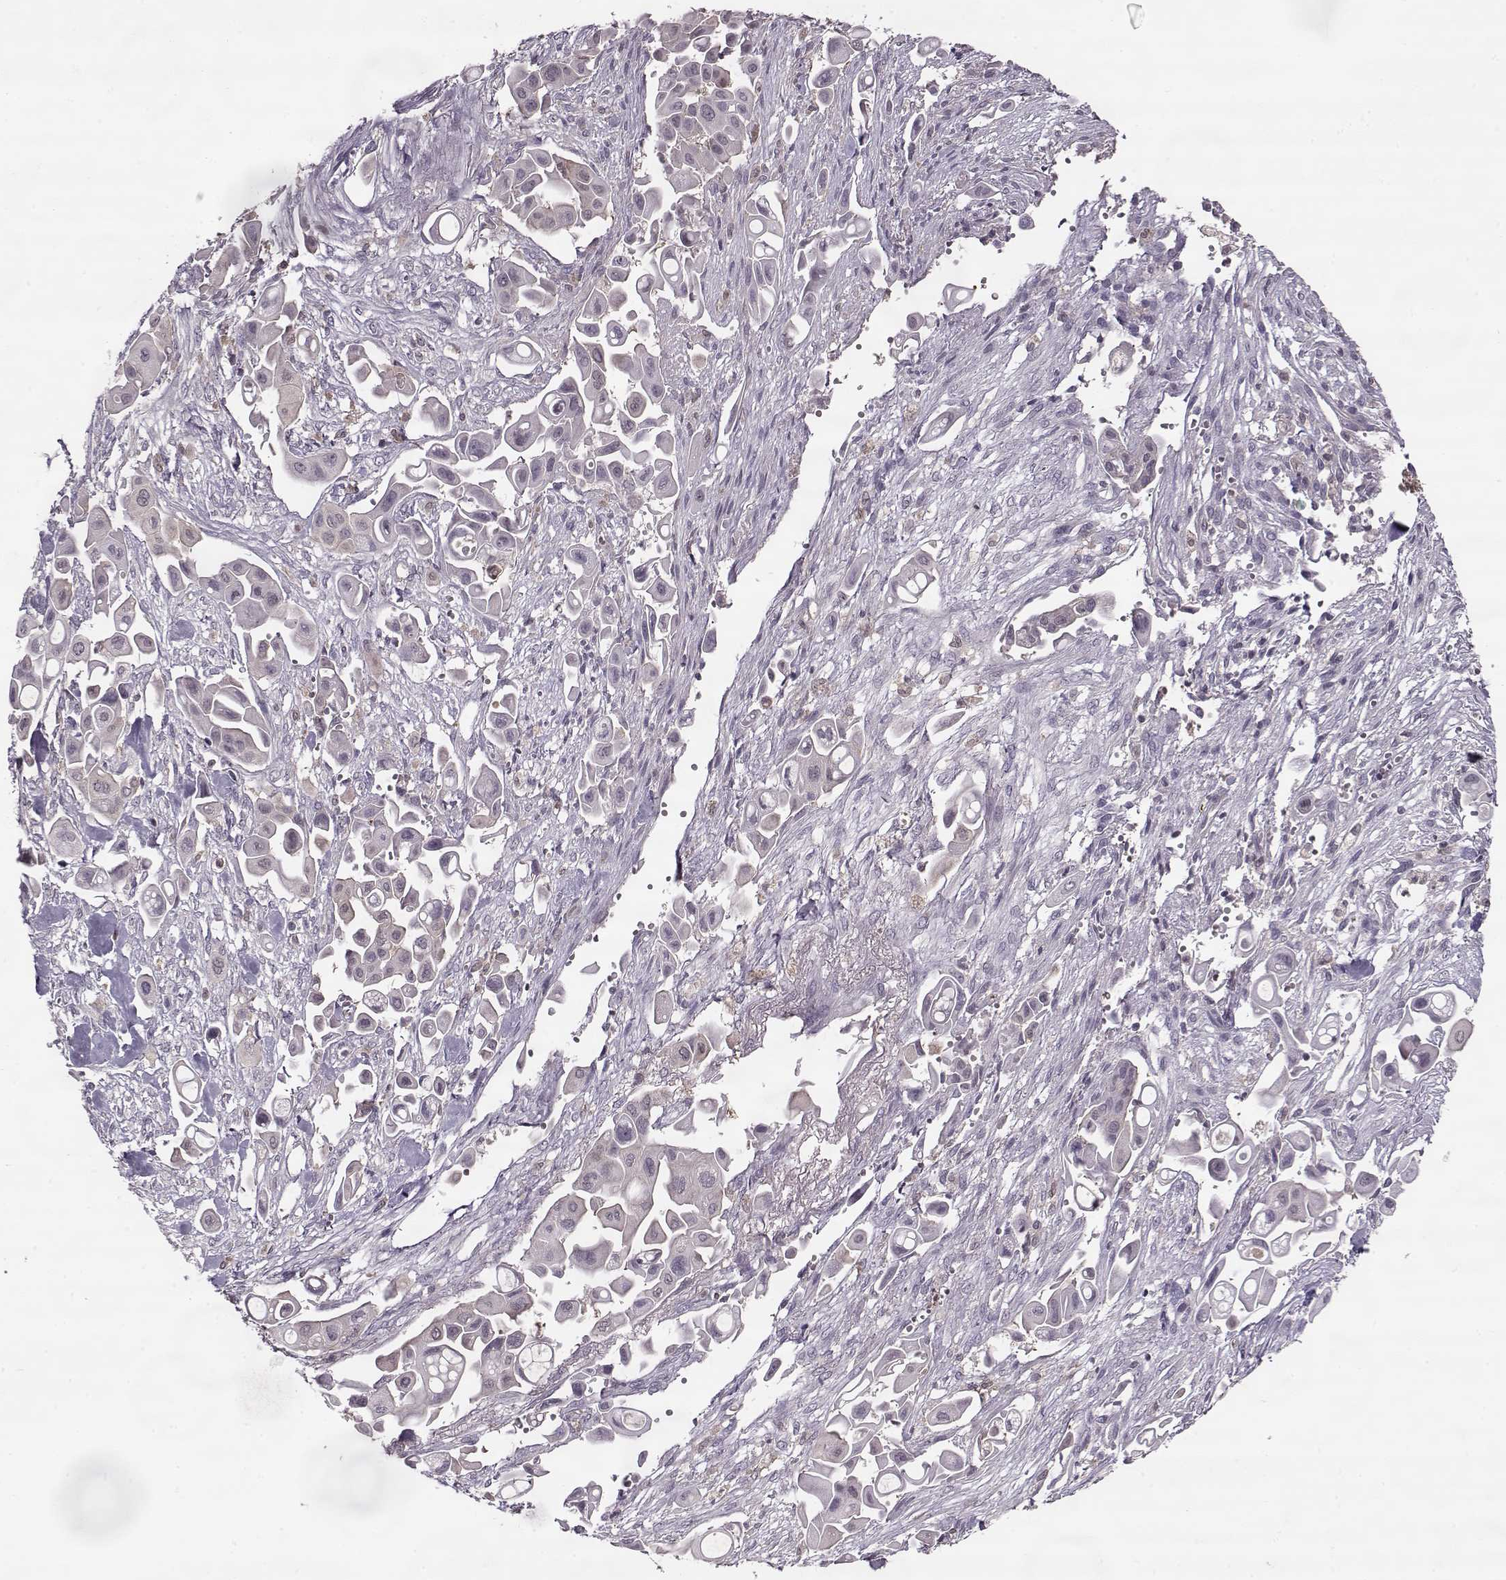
{"staining": {"intensity": "negative", "quantity": "none", "location": "none"}, "tissue": "pancreatic cancer", "cell_type": "Tumor cells", "image_type": "cancer", "snomed": [{"axis": "morphology", "description": "Adenocarcinoma, NOS"}, {"axis": "topography", "description": "Pancreas"}], "caption": "The image shows no staining of tumor cells in pancreatic cancer. The staining was performed using DAB to visualize the protein expression in brown, while the nuclei were stained in blue with hematoxylin (Magnification: 20x).", "gene": "ACOT11", "patient": {"sex": "male", "age": 50}}